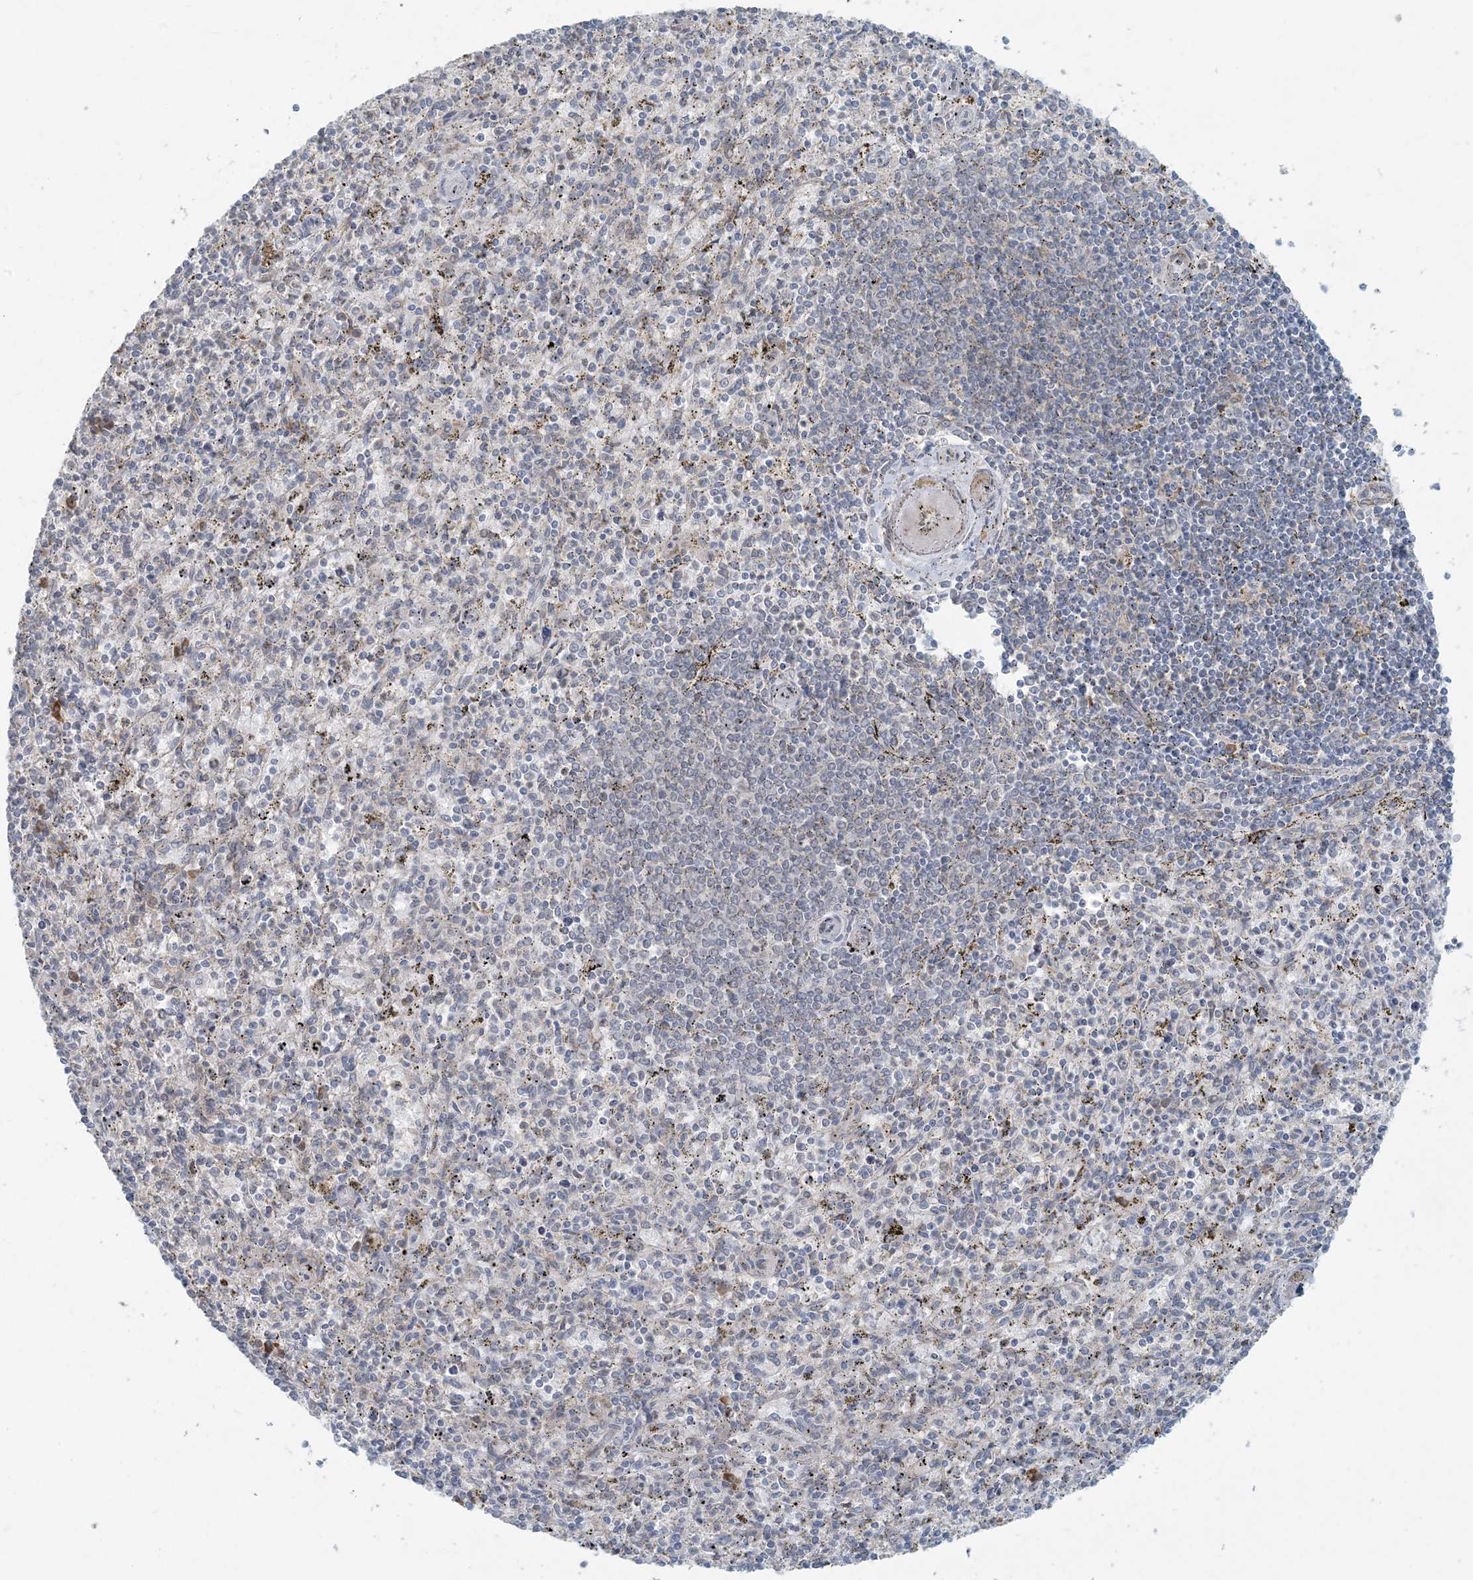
{"staining": {"intensity": "negative", "quantity": "none", "location": "none"}, "tissue": "spleen", "cell_type": "Cells in red pulp", "image_type": "normal", "snomed": [{"axis": "morphology", "description": "Normal tissue, NOS"}, {"axis": "topography", "description": "Spleen"}], "caption": "This histopathology image is of benign spleen stained with IHC to label a protein in brown with the nuclei are counter-stained blue. There is no expression in cells in red pulp. (Immunohistochemistry, brightfield microscopy, high magnification).", "gene": "HACL1", "patient": {"sex": "male", "age": 72}}